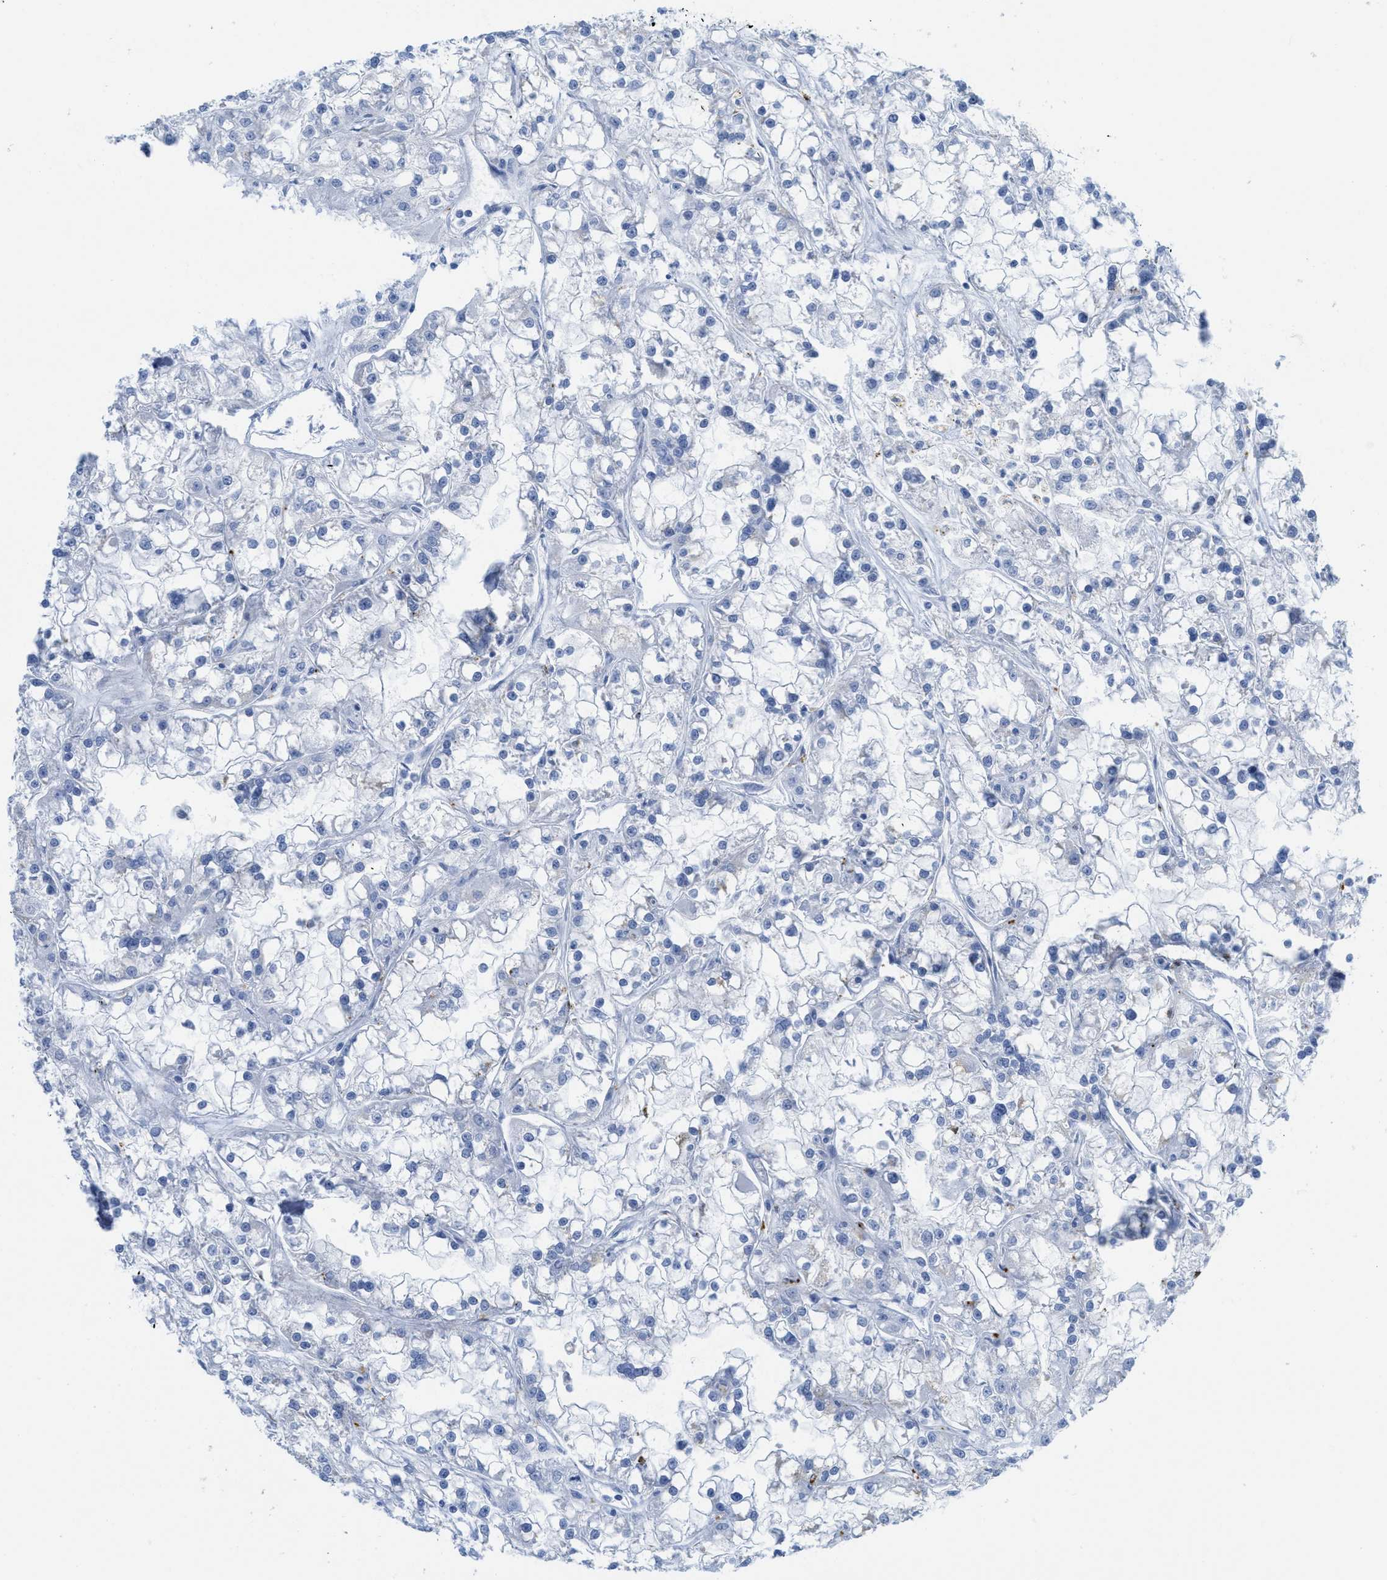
{"staining": {"intensity": "negative", "quantity": "none", "location": "none"}, "tissue": "renal cancer", "cell_type": "Tumor cells", "image_type": "cancer", "snomed": [{"axis": "morphology", "description": "Adenocarcinoma, NOS"}, {"axis": "topography", "description": "Kidney"}], "caption": "High power microscopy histopathology image of an IHC image of adenocarcinoma (renal), revealing no significant positivity in tumor cells.", "gene": "WDR4", "patient": {"sex": "female", "age": 52}}